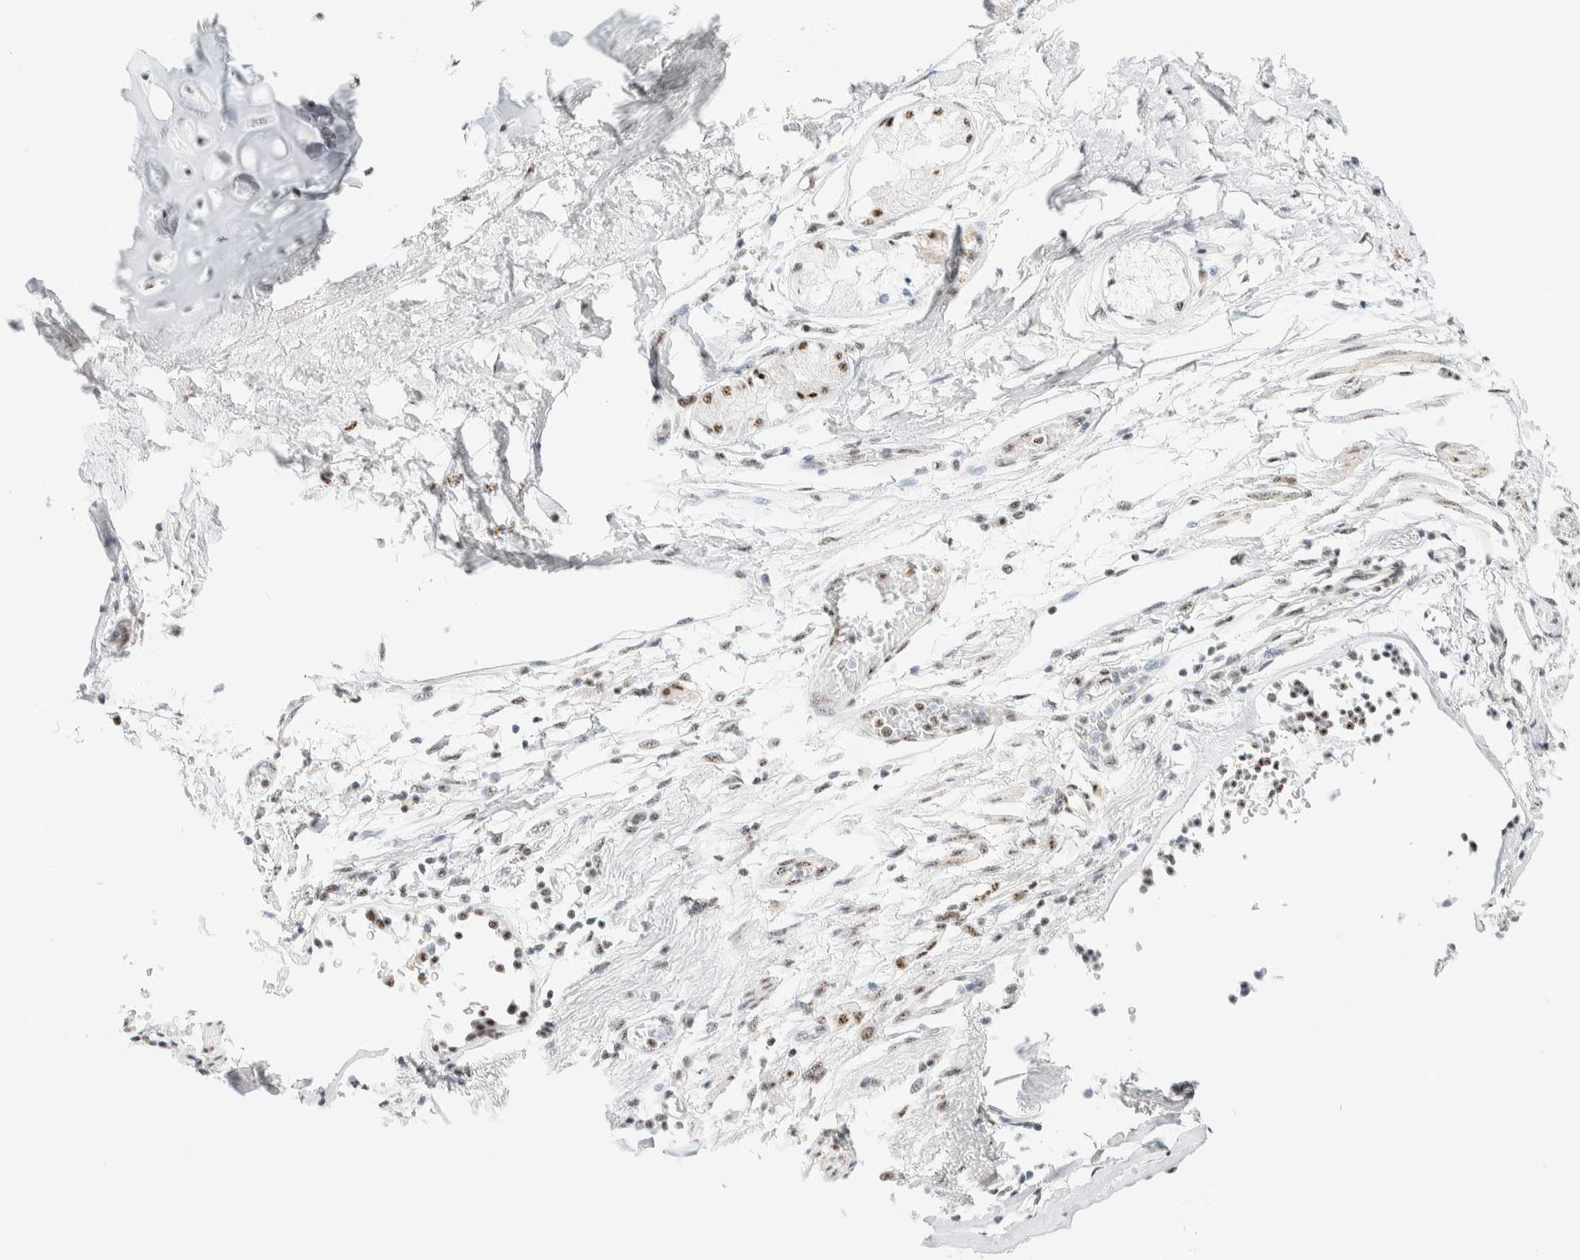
{"staining": {"intensity": "weak", "quantity": ">75%", "location": "nuclear"}, "tissue": "soft tissue", "cell_type": "Chondrocytes", "image_type": "normal", "snomed": [{"axis": "morphology", "description": "Normal tissue, NOS"}, {"axis": "topography", "description": "Cartilage tissue"}, {"axis": "topography", "description": "Lung"}], "caption": "A photomicrograph of soft tissue stained for a protein demonstrates weak nuclear brown staining in chondrocytes. (IHC, brightfield microscopy, high magnification).", "gene": "SON", "patient": {"sex": "female", "age": 77}}